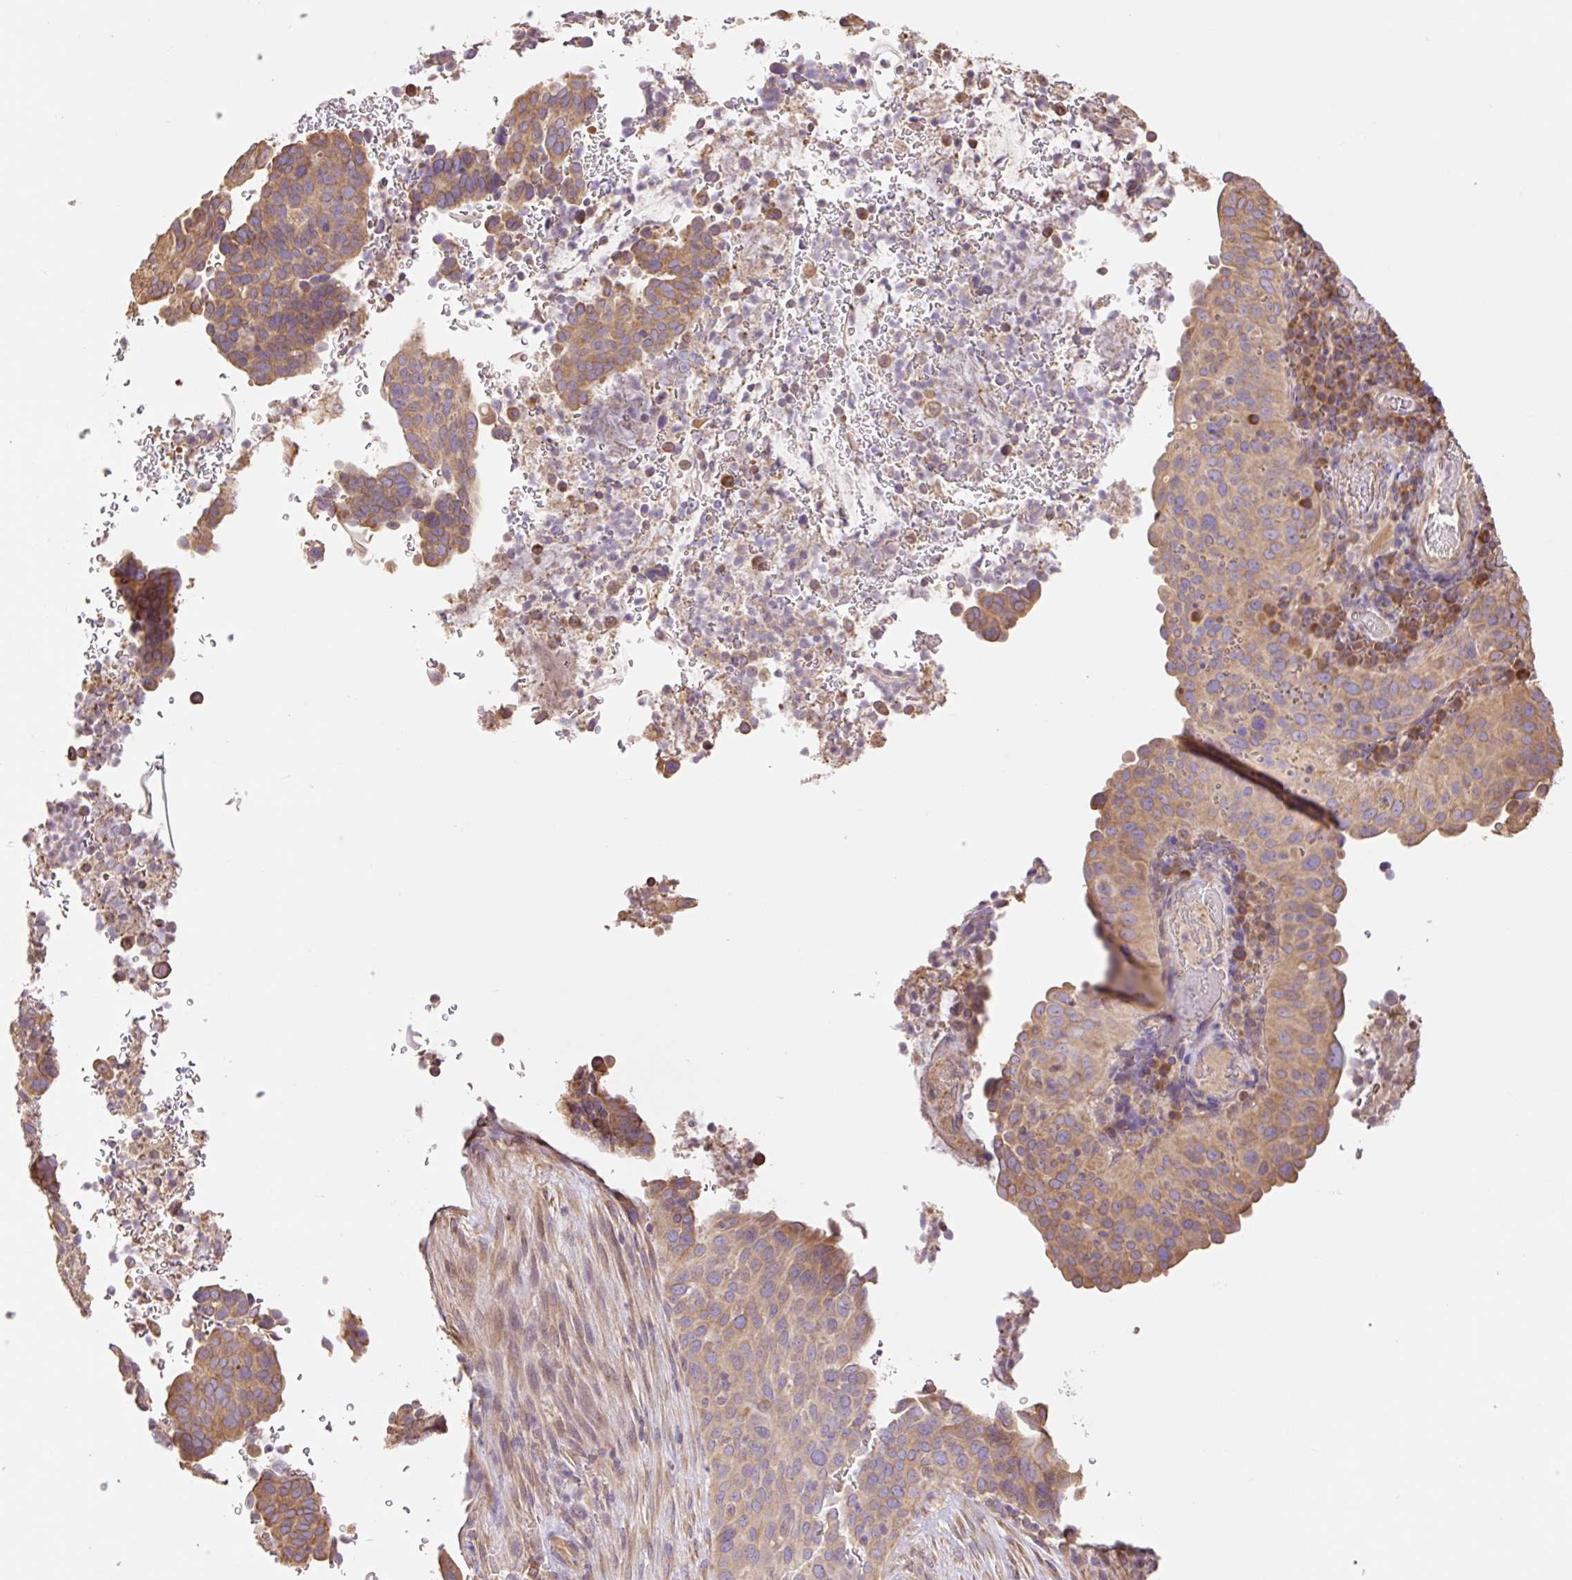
{"staining": {"intensity": "moderate", "quantity": "25%-75%", "location": "cytoplasmic/membranous"}, "tissue": "cervical cancer", "cell_type": "Tumor cells", "image_type": "cancer", "snomed": [{"axis": "morphology", "description": "Squamous cell carcinoma, NOS"}, {"axis": "topography", "description": "Cervix"}], "caption": "DAB (3,3'-diaminobenzidine) immunohistochemical staining of human squamous cell carcinoma (cervical) demonstrates moderate cytoplasmic/membranous protein staining in about 25%-75% of tumor cells.", "gene": "DESI1", "patient": {"sex": "female", "age": 38}}